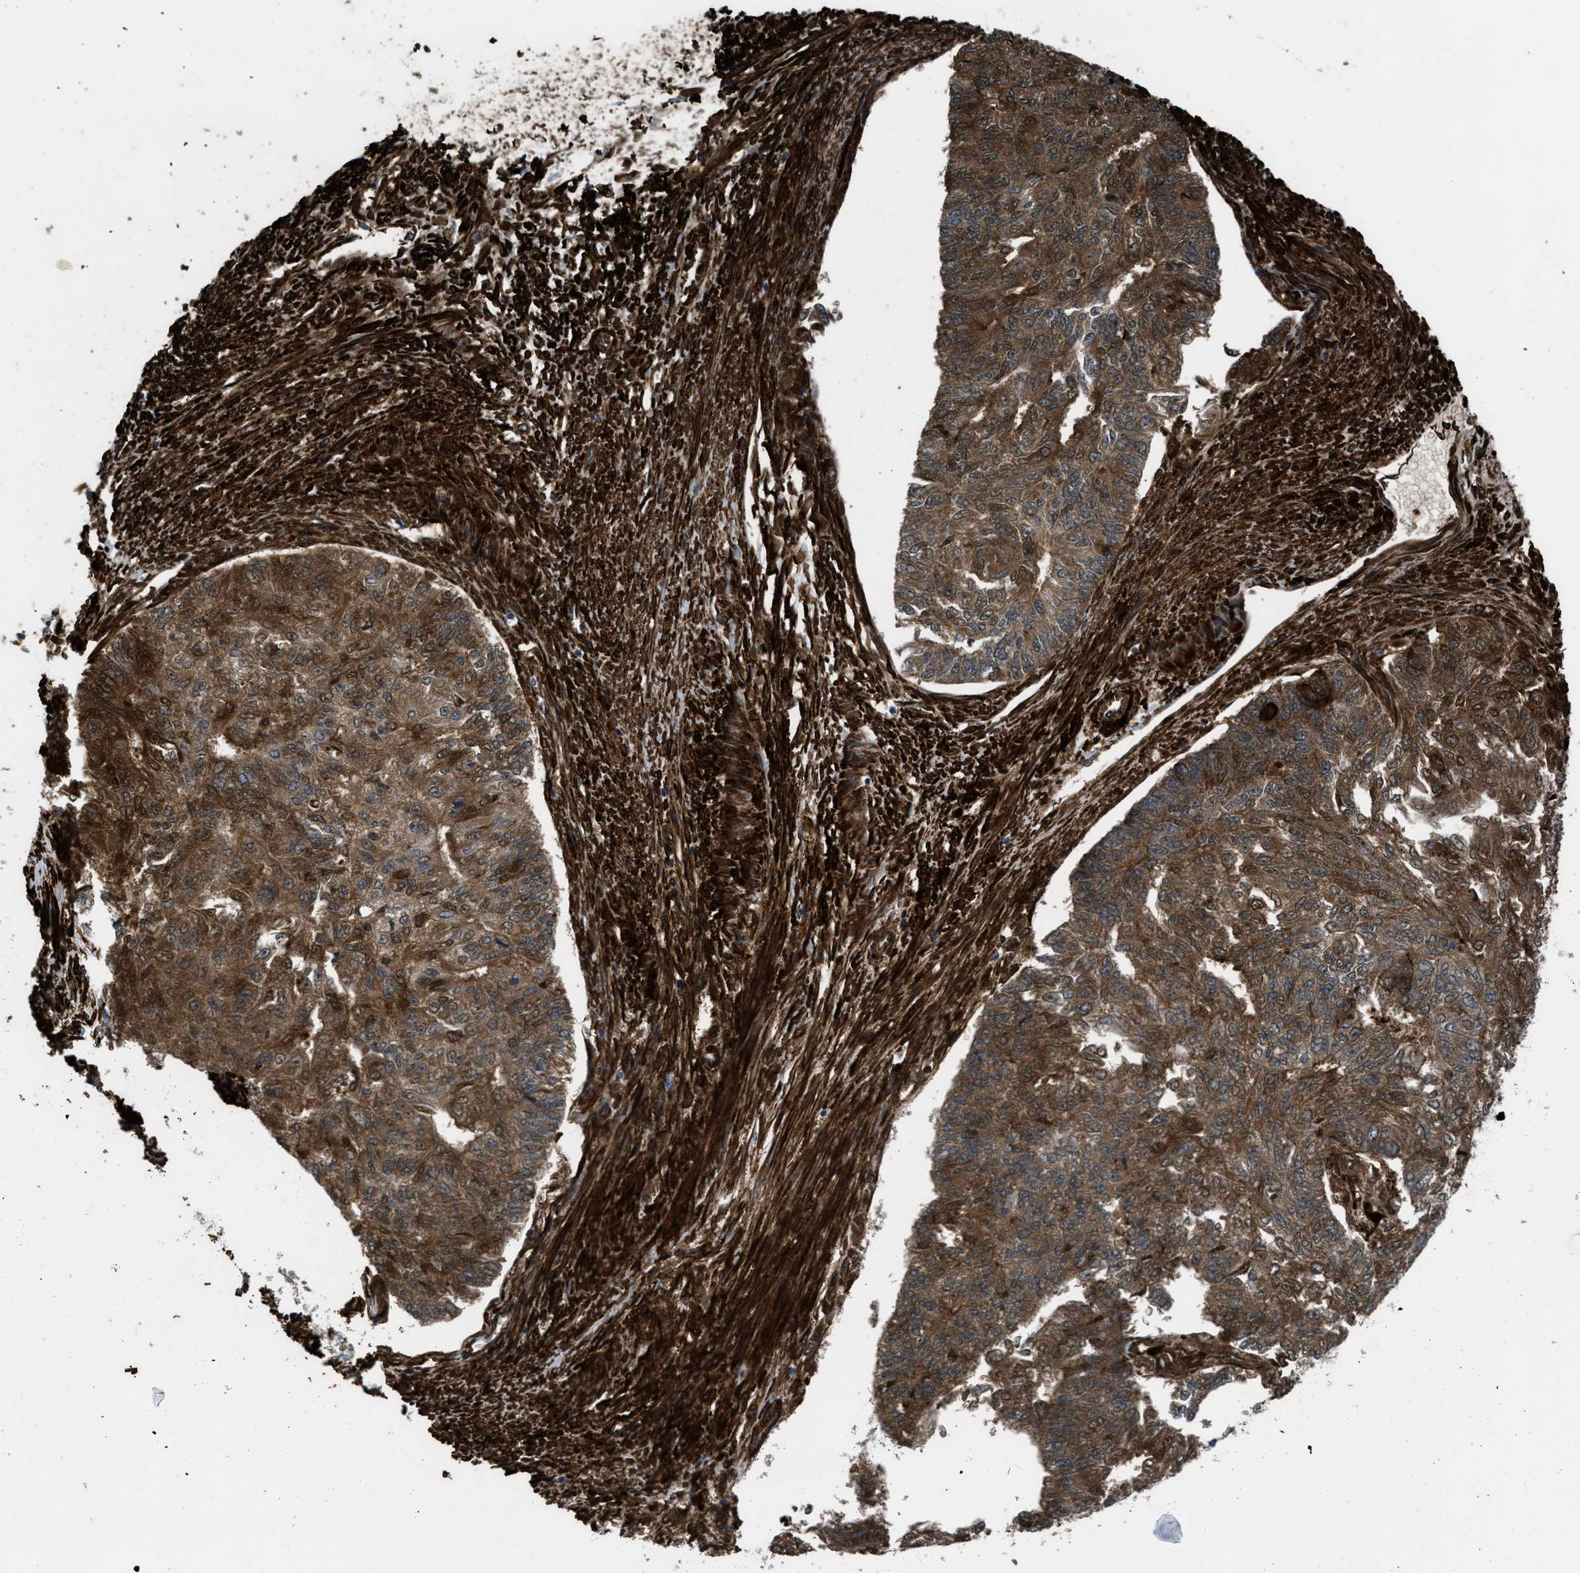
{"staining": {"intensity": "moderate", "quantity": ">75%", "location": "cytoplasmic/membranous,nuclear"}, "tissue": "endometrial cancer", "cell_type": "Tumor cells", "image_type": "cancer", "snomed": [{"axis": "morphology", "description": "Adenocarcinoma, NOS"}, {"axis": "topography", "description": "Endometrium"}], "caption": "Endometrial adenocarcinoma was stained to show a protein in brown. There is medium levels of moderate cytoplasmic/membranous and nuclear expression in about >75% of tumor cells. Ihc stains the protein in brown and the nuclei are stained blue.", "gene": "CALD1", "patient": {"sex": "female", "age": 32}}